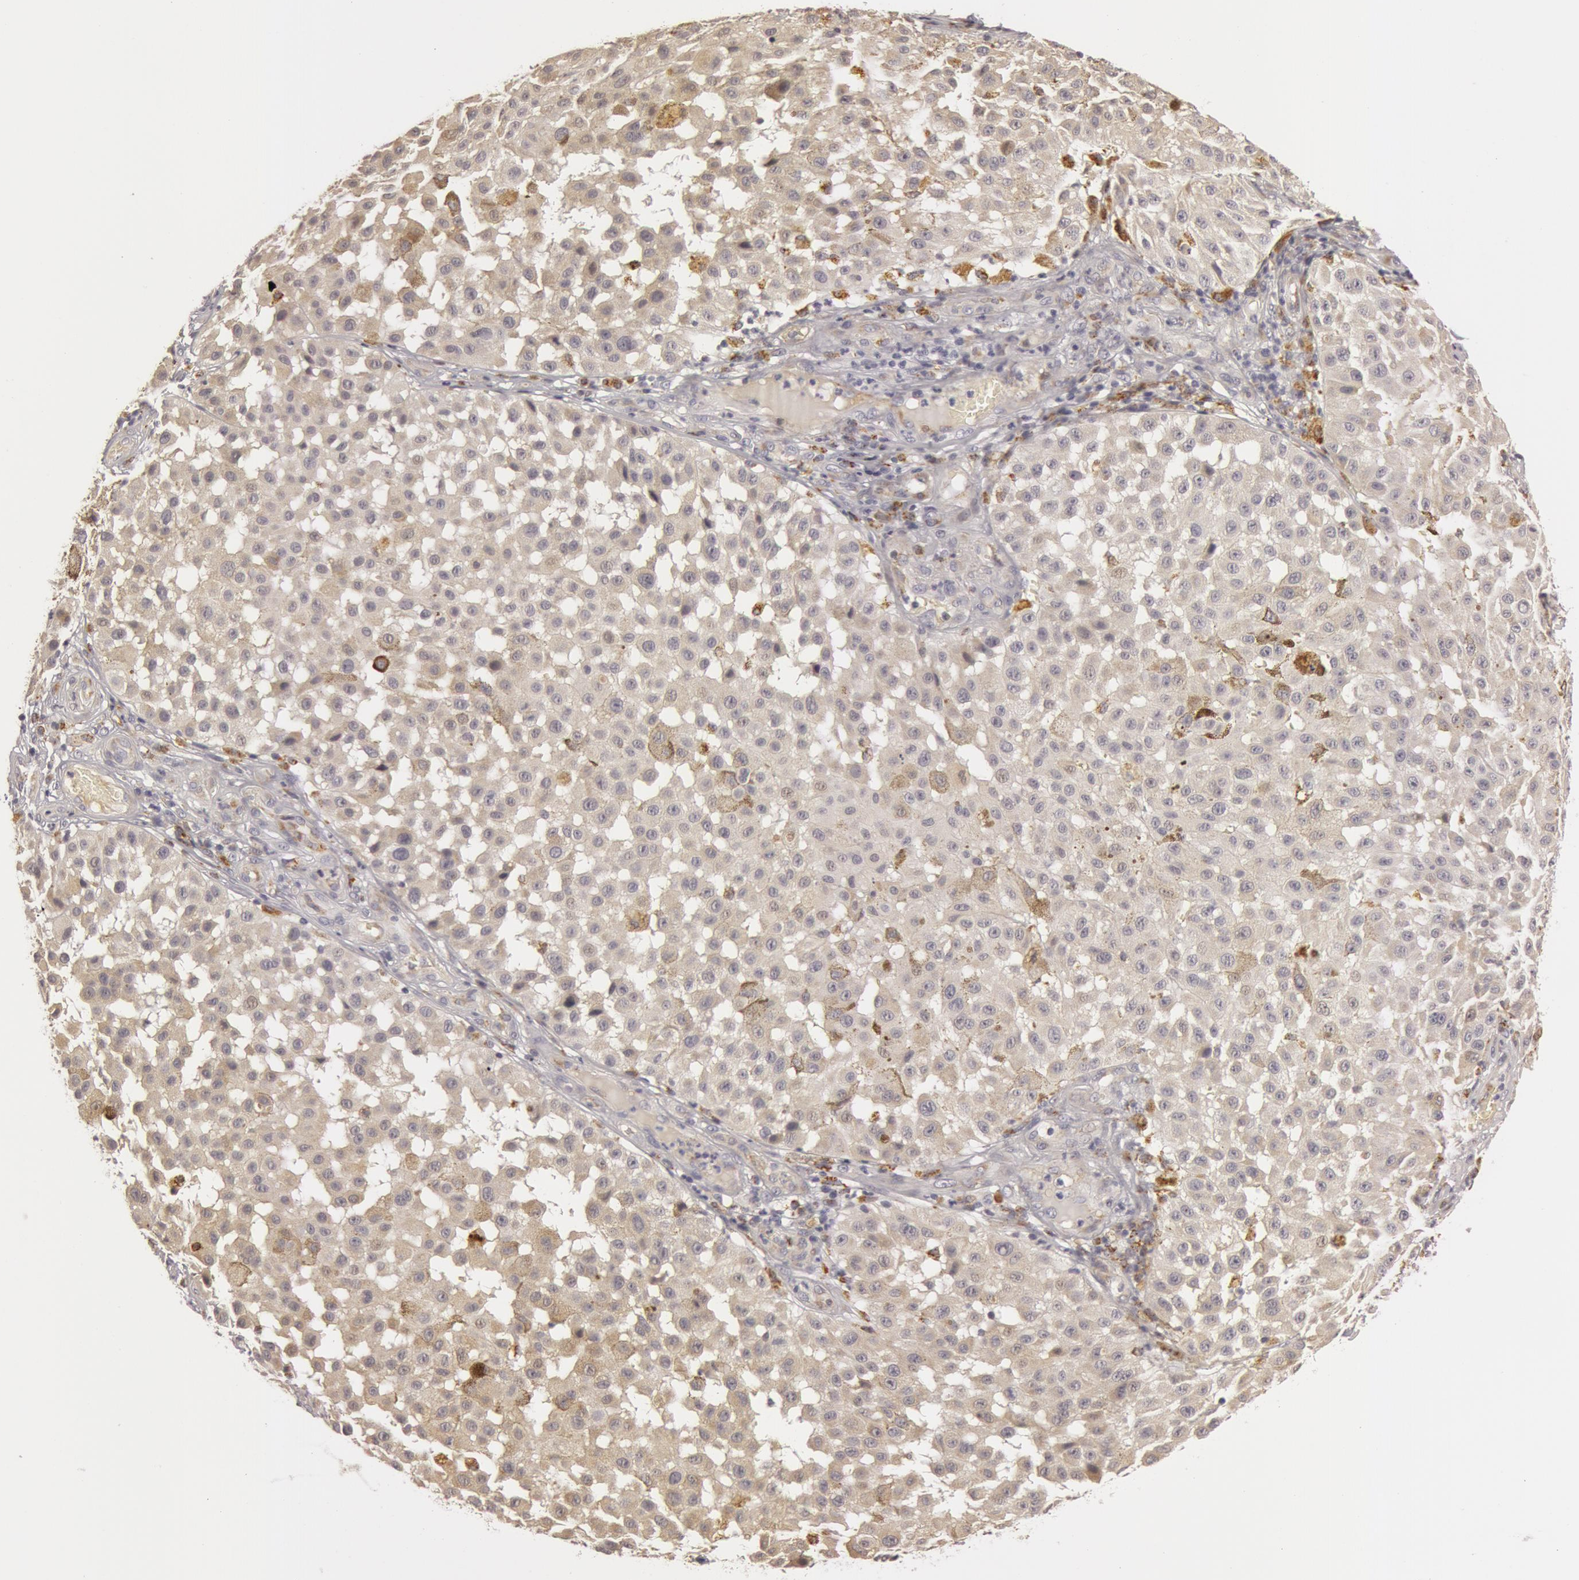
{"staining": {"intensity": "weak", "quantity": ">75%", "location": "cytoplasmic/membranous"}, "tissue": "melanoma", "cell_type": "Tumor cells", "image_type": "cancer", "snomed": [{"axis": "morphology", "description": "Malignant melanoma, NOS"}, {"axis": "topography", "description": "Skin"}], "caption": "Approximately >75% of tumor cells in malignant melanoma show weak cytoplasmic/membranous protein expression as visualized by brown immunohistochemical staining.", "gene": "C7", "patient": {"sex": "female", "age": 64}}